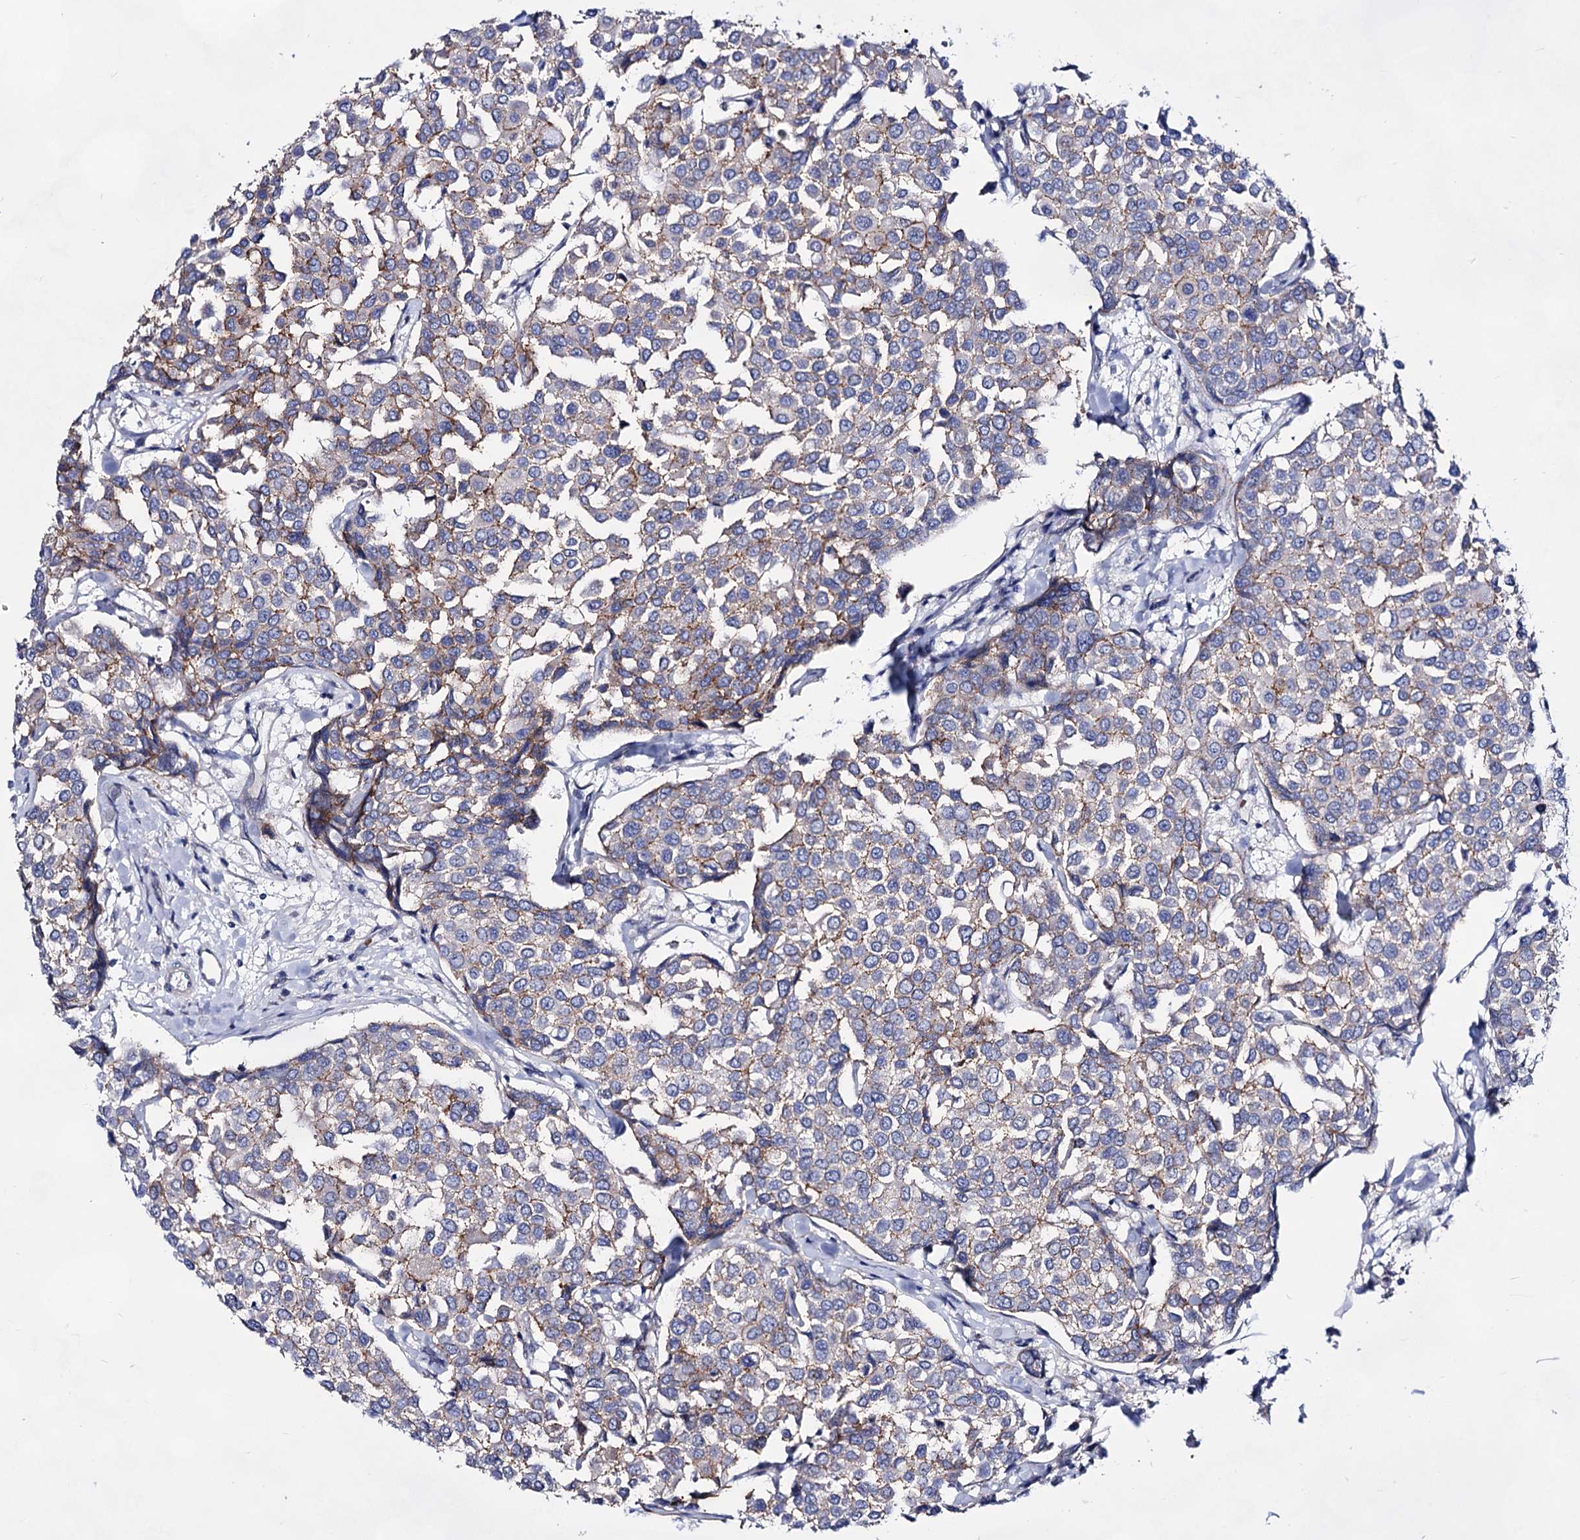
{"staining": {"intensity": "weak", "quantity": "25%-75%", "location": "cytoplasmic/membranous"}, "tissue": "breast cancer", "cell_type": "Tumor cells", "image_type": "cancer", "snomed": [{"axis": "morphology", "description": "Duct carcinoma"}, {"axis": "topography", "description": "Breast"}], "caption": "Immunohistochemical staining of human breast infiltrating ductal carcinoma exhibits low levels of weak cytoplasmic/membranous expression in about 25%-75% of tumor cells. (Stains: DAB (3,3'-diaminobenzidine) in brown, nuclei in blue, Microscopy: brightfield microscopy at high magnification).", "gene": "PLIN1", "patient": {"sex": "female", "age": 55}}